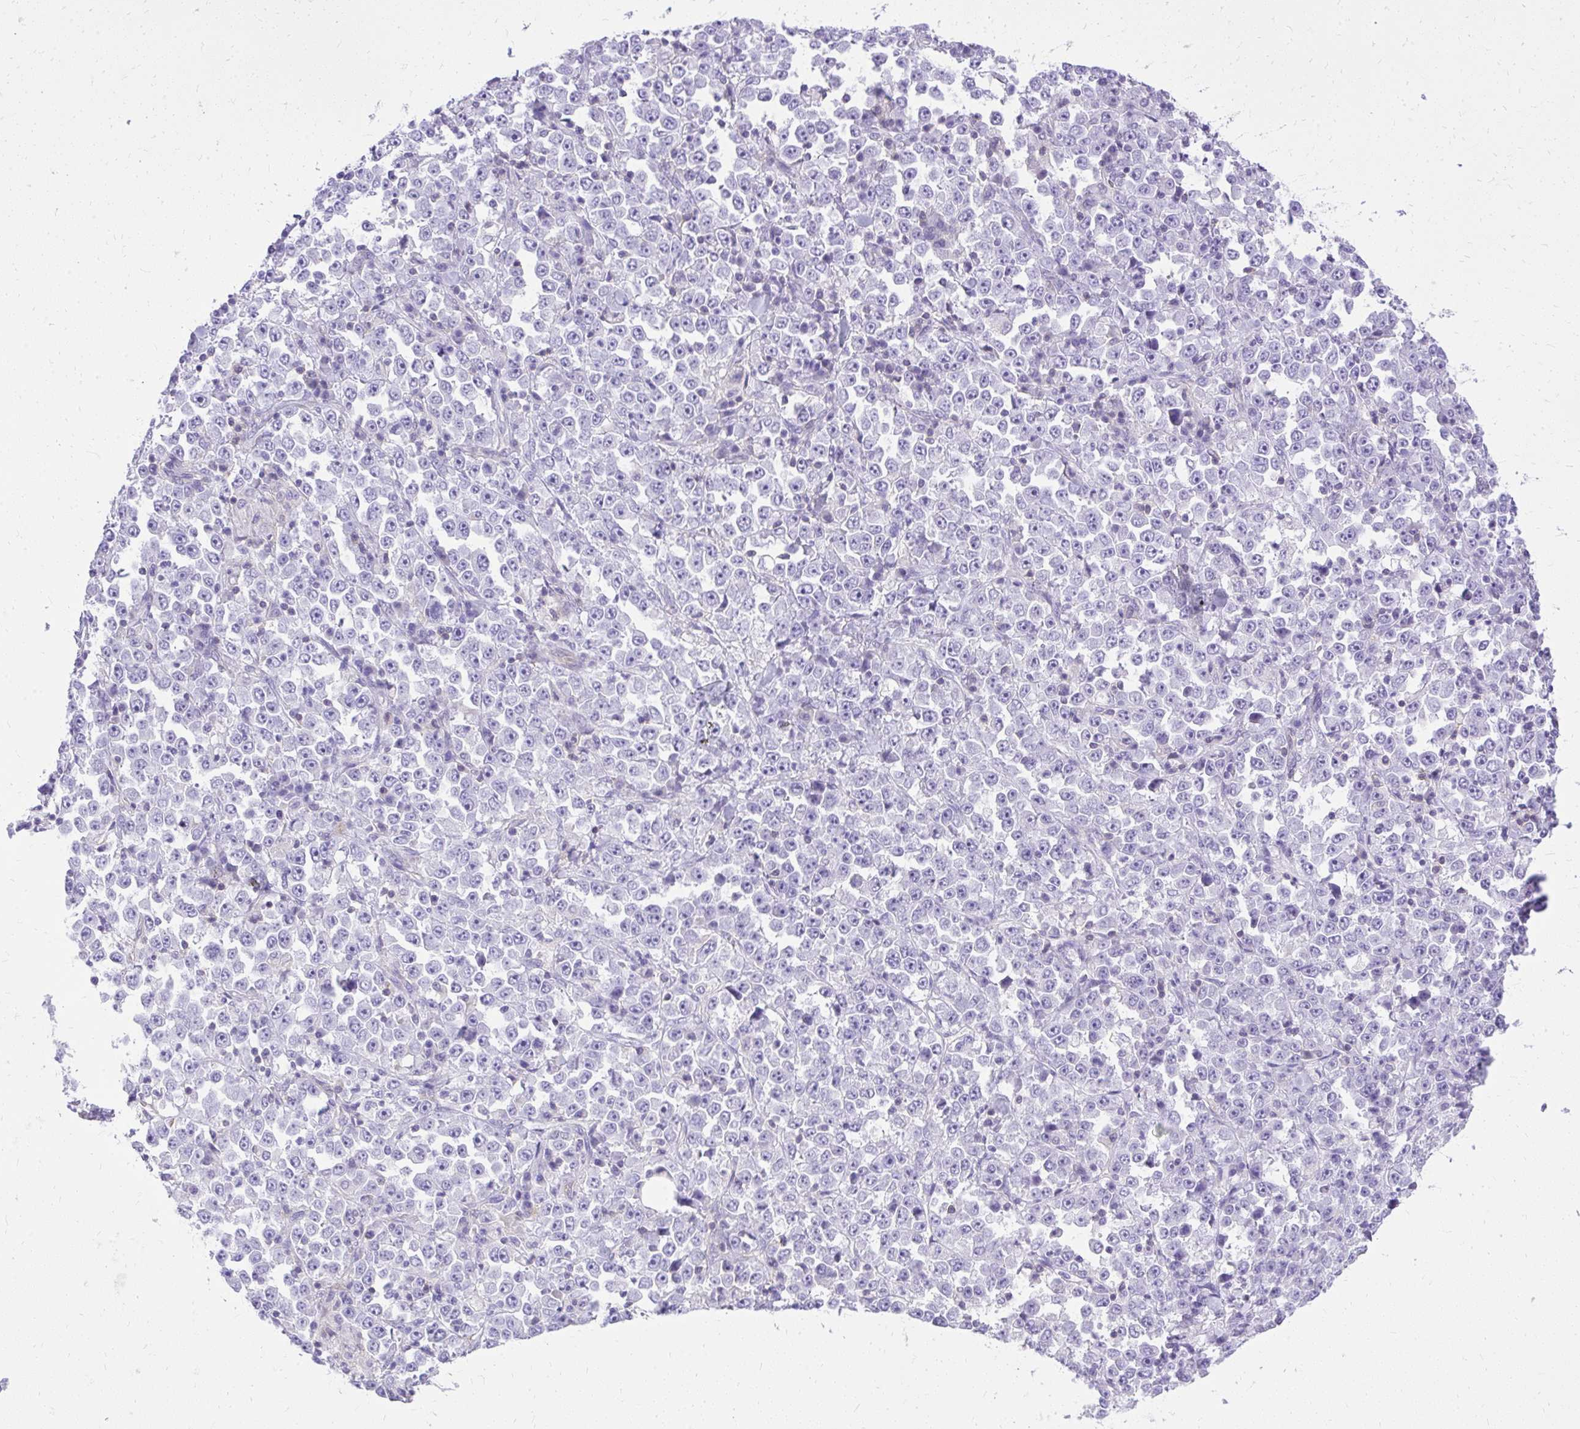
{"staining": {"intensity": "negative", "quantity": "none", "location": "none"}, "tissue": "stomach cancer", "cell_type": "Tumor cells", "image_type": "cancer", "snomed": [{"axis": "morphology", "description": "Normal tissue, NOS"}, {"axis": "morphology", "description": "Adenocarcinoma, NOS"}, {"axis": "topography", "description": "Stomach, upper"}, {"axis": "topography", "description": "Stomach"}], "caption": "Stomach cancer (adenocarcinoma) stained for a protein using immunohistochemistry (IHC) demonstrates no expression tumor cells.", "gene": "GPRIN3", "patient": {"sex": "male", "age": 59}}